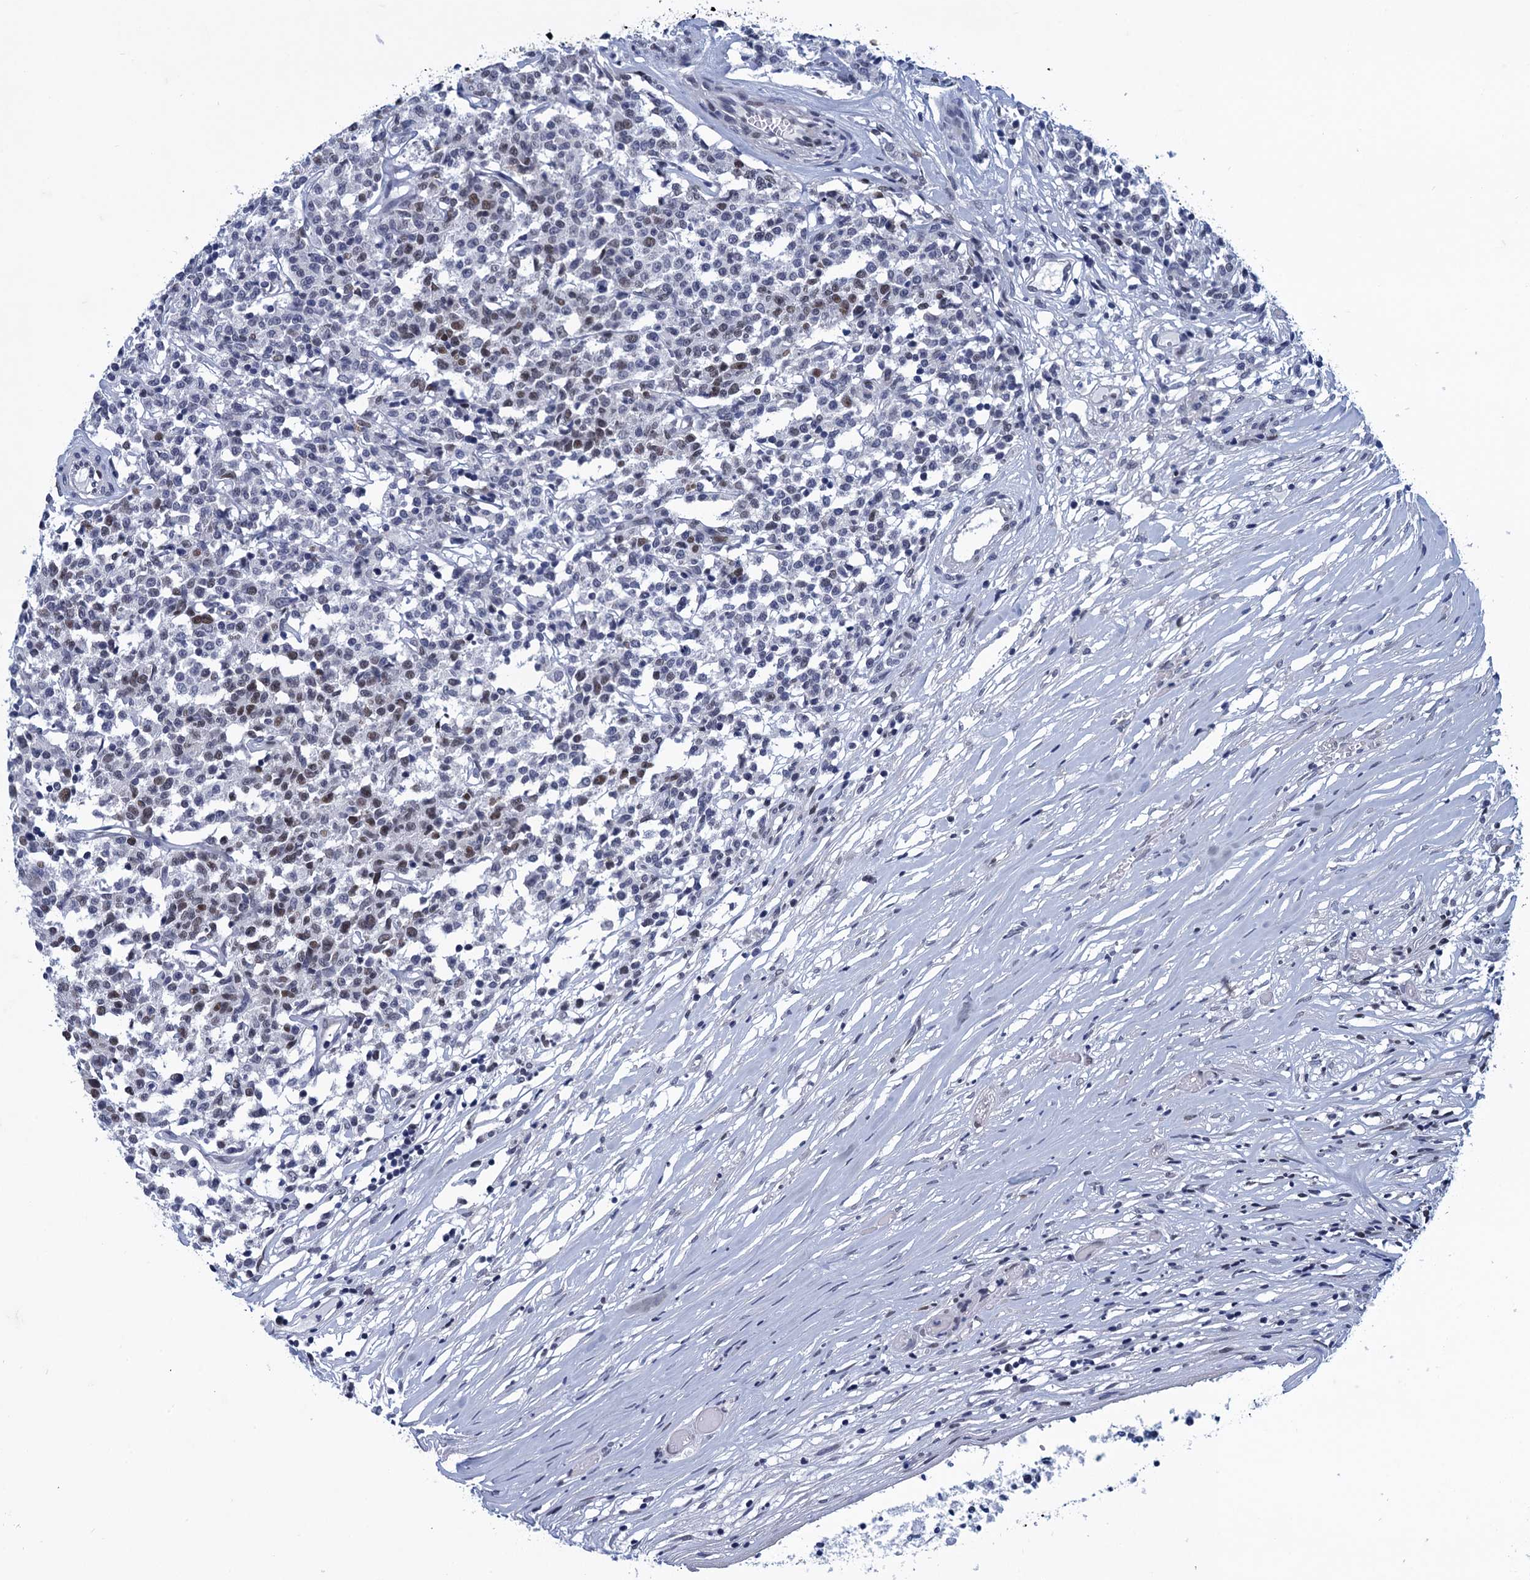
{"staining": {"intensity": "moderate", "quantity": "<25%", "location": "nuclear"}, "tissue": "lymphoma", "cell_type": "Tumor cells", "image_type": "cancer", "snomed": [{"axis": "morphology", "description": "Malignant lymphoma, non-Hodgkin's type, Low grade"}, {"axis": "topography", "description": "Small intestine"}], "caption": "Immunohistochemical staining of malignant lymphoma, non-Hodgkin's type (low-grade) demonstrates moderate nuclear protein expression in approximately <25% of tumor cells.", "gene": "GINS3", "patient": {"sex": "female", "age": 59}}